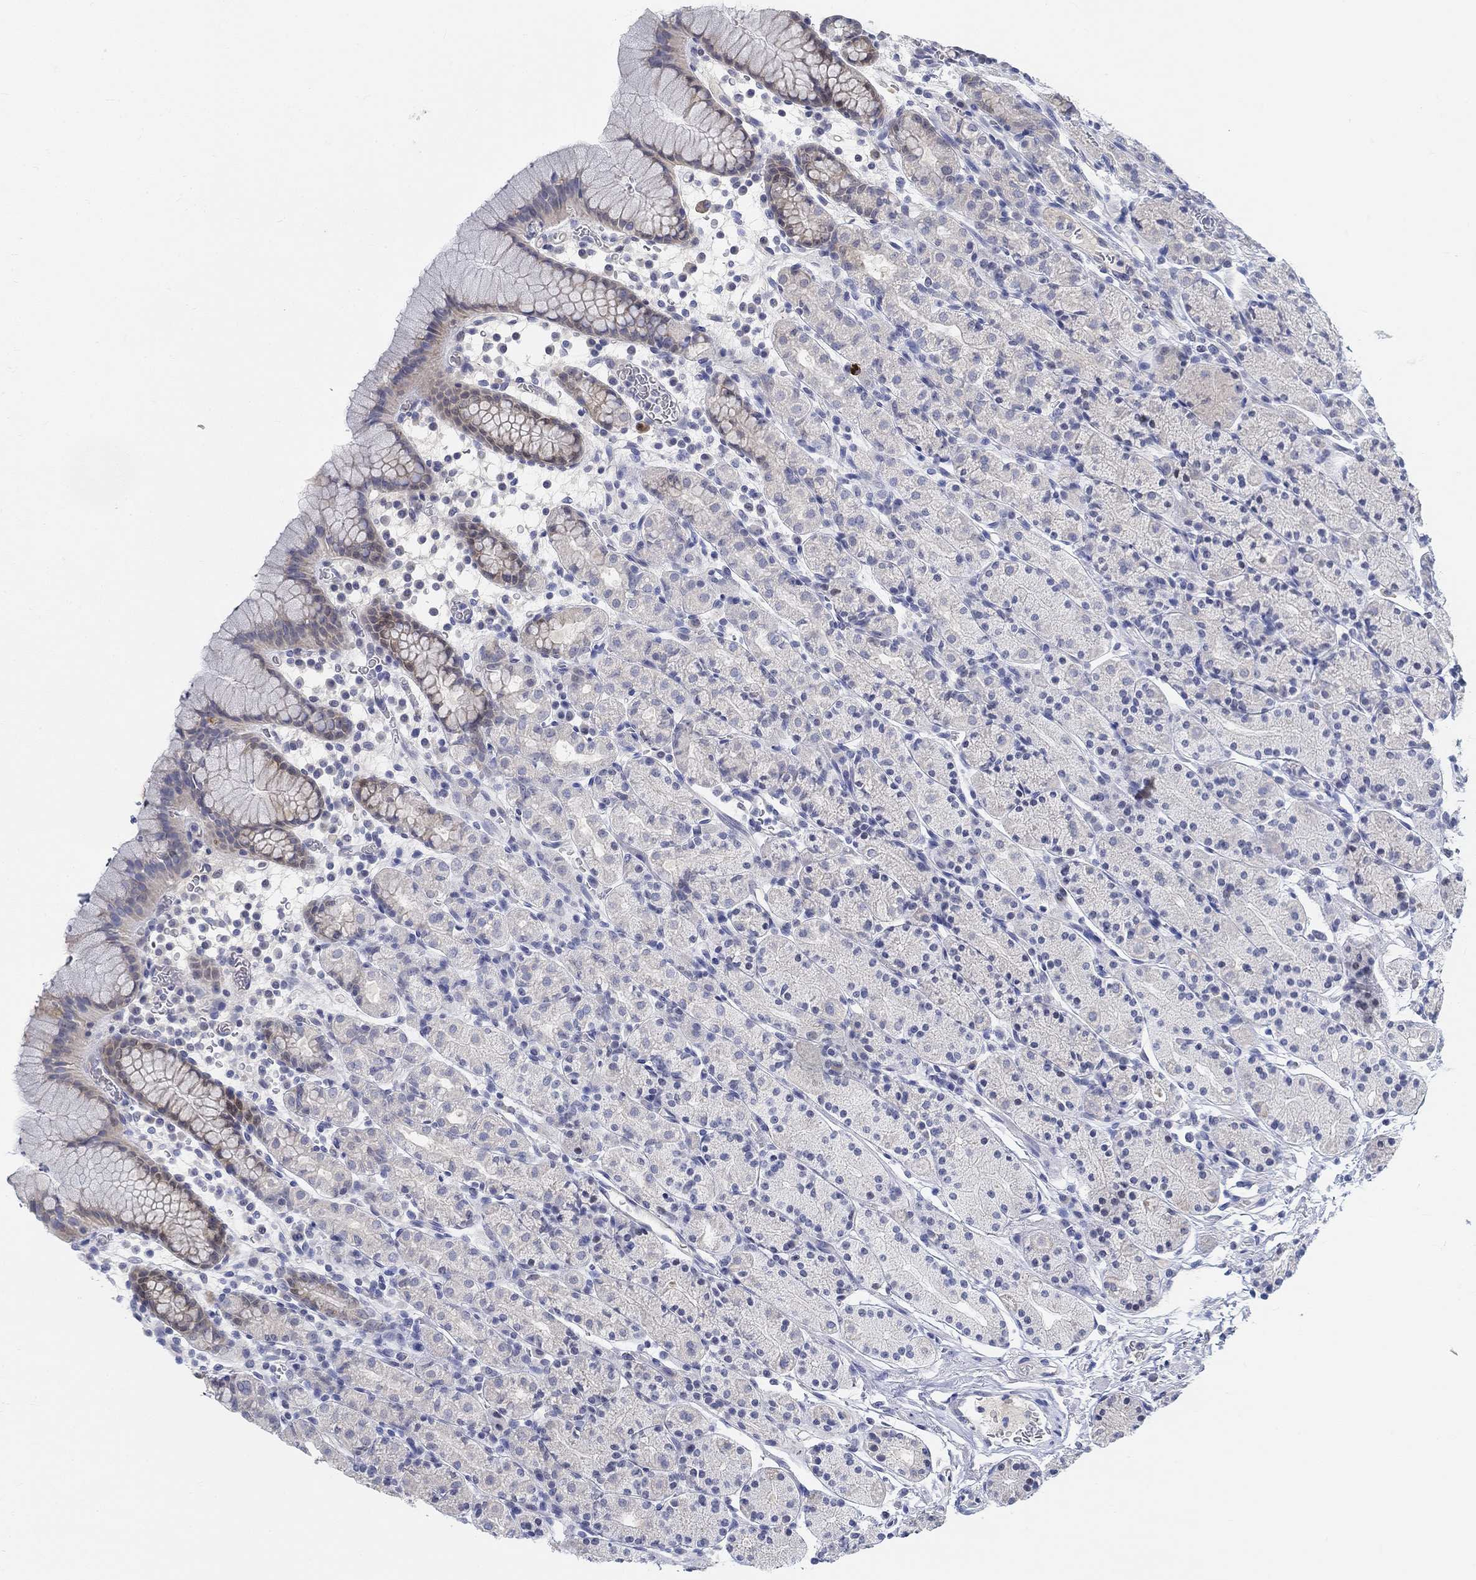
{"staining": {"intensity": "weak", "quantity": "<25%", "location": "cytoplasmic/membranous"}, "tissue": "stomach", "cell_type": "Glandular cells", "image_type": "normal", "snomed": [{"axis": "morphology", "description": "Normal tissue, NOS"}, {"axis": "topography", "description": "Stomach, upper"}, {"axis": "topography", "description": "Stomach"}], "caption": "High power microscopy histopathology image of an IHC histopathology image of unremarkable stomach, revealing no significant expression in glandular cells.", "gene": "SNTG2", "patient": {"sex": "male", "age": 62}}